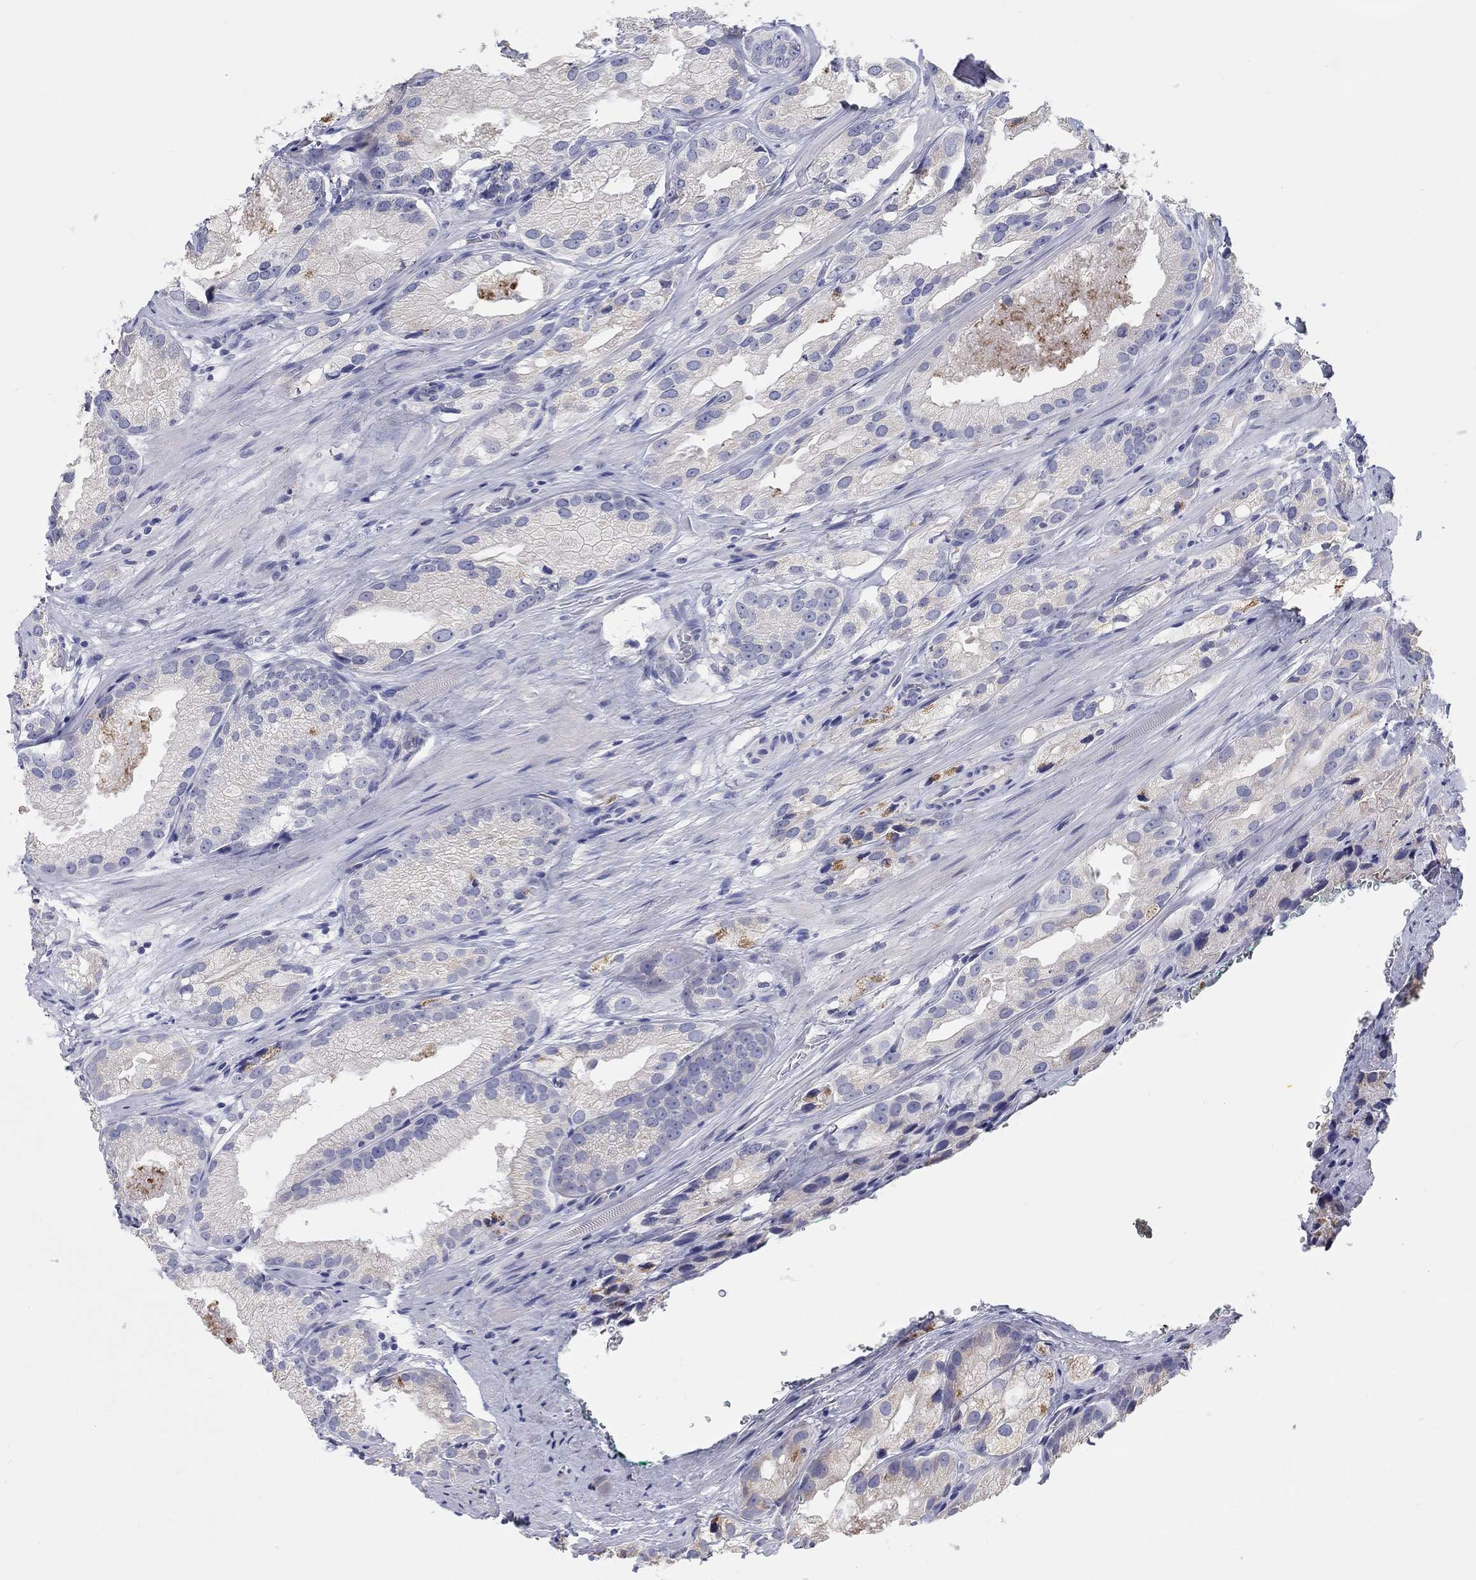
{"staining": {"intensity": "negative", "quantity": "none", "location": "none"}, "tissue": "prostate cancer", "cell_type": "Tumor cells", "image_type": "cancer", "snomed": [{"axis": "morphology", "description": "Adenocarcinoma, High grade"}, {"axis": "topography", "description": "Prostate and seminal vesicle, NOS"}], "caption": "The histopathology image reveals no significant positivity in tumor cells of prostate cancer (high-grade adenocarcinoma).", "gene": "LRRC4C", "patient": {"sex": "male", "age": 62}}